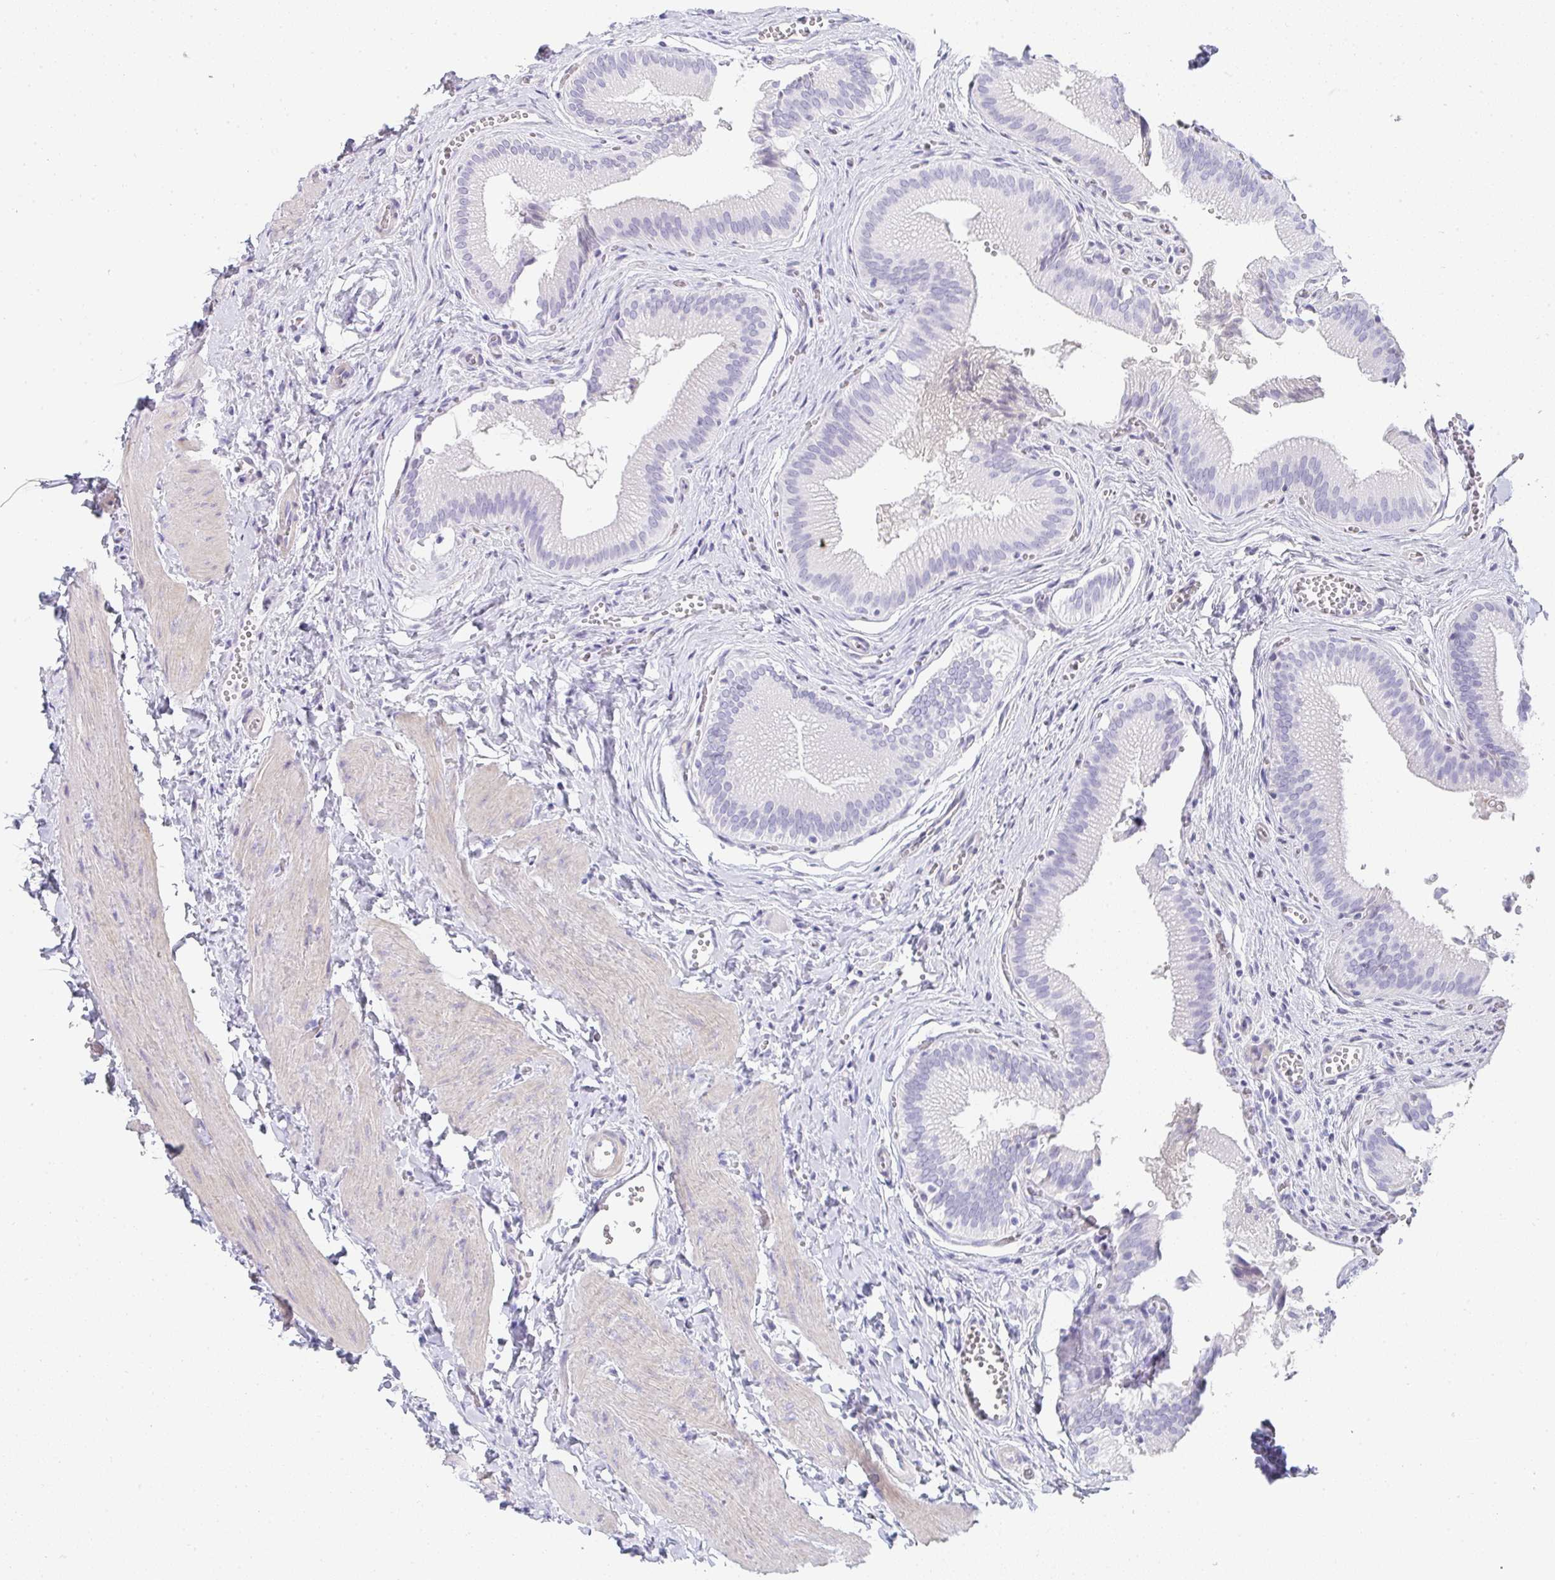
{"staining": {"intensity": "negative", "quantity": "none", "location": "none"}, "tissue": "gallbladder", "cell_type": "Glandular cells", "image_type": "normal", "snomed": [{"axis": "morphology", "description": "Normal tissue, NOS"}, {"axis": "topography", "description": "Gallbladder"}], "caption": "DAB (3,3'-diaminobenzidine) immunohistochemical staining of unremarkable gallbladder displays no significant positivity in glandular cells. (Stains: DAB (3,3'-diaminobenzidine) immunohistochemistry (IHC) with hematoxylin counter stain, Microscopy: brightfield microscopy at high magnification).", "gene": "PRND", "patient": {"sex": "male", "age": 17}}